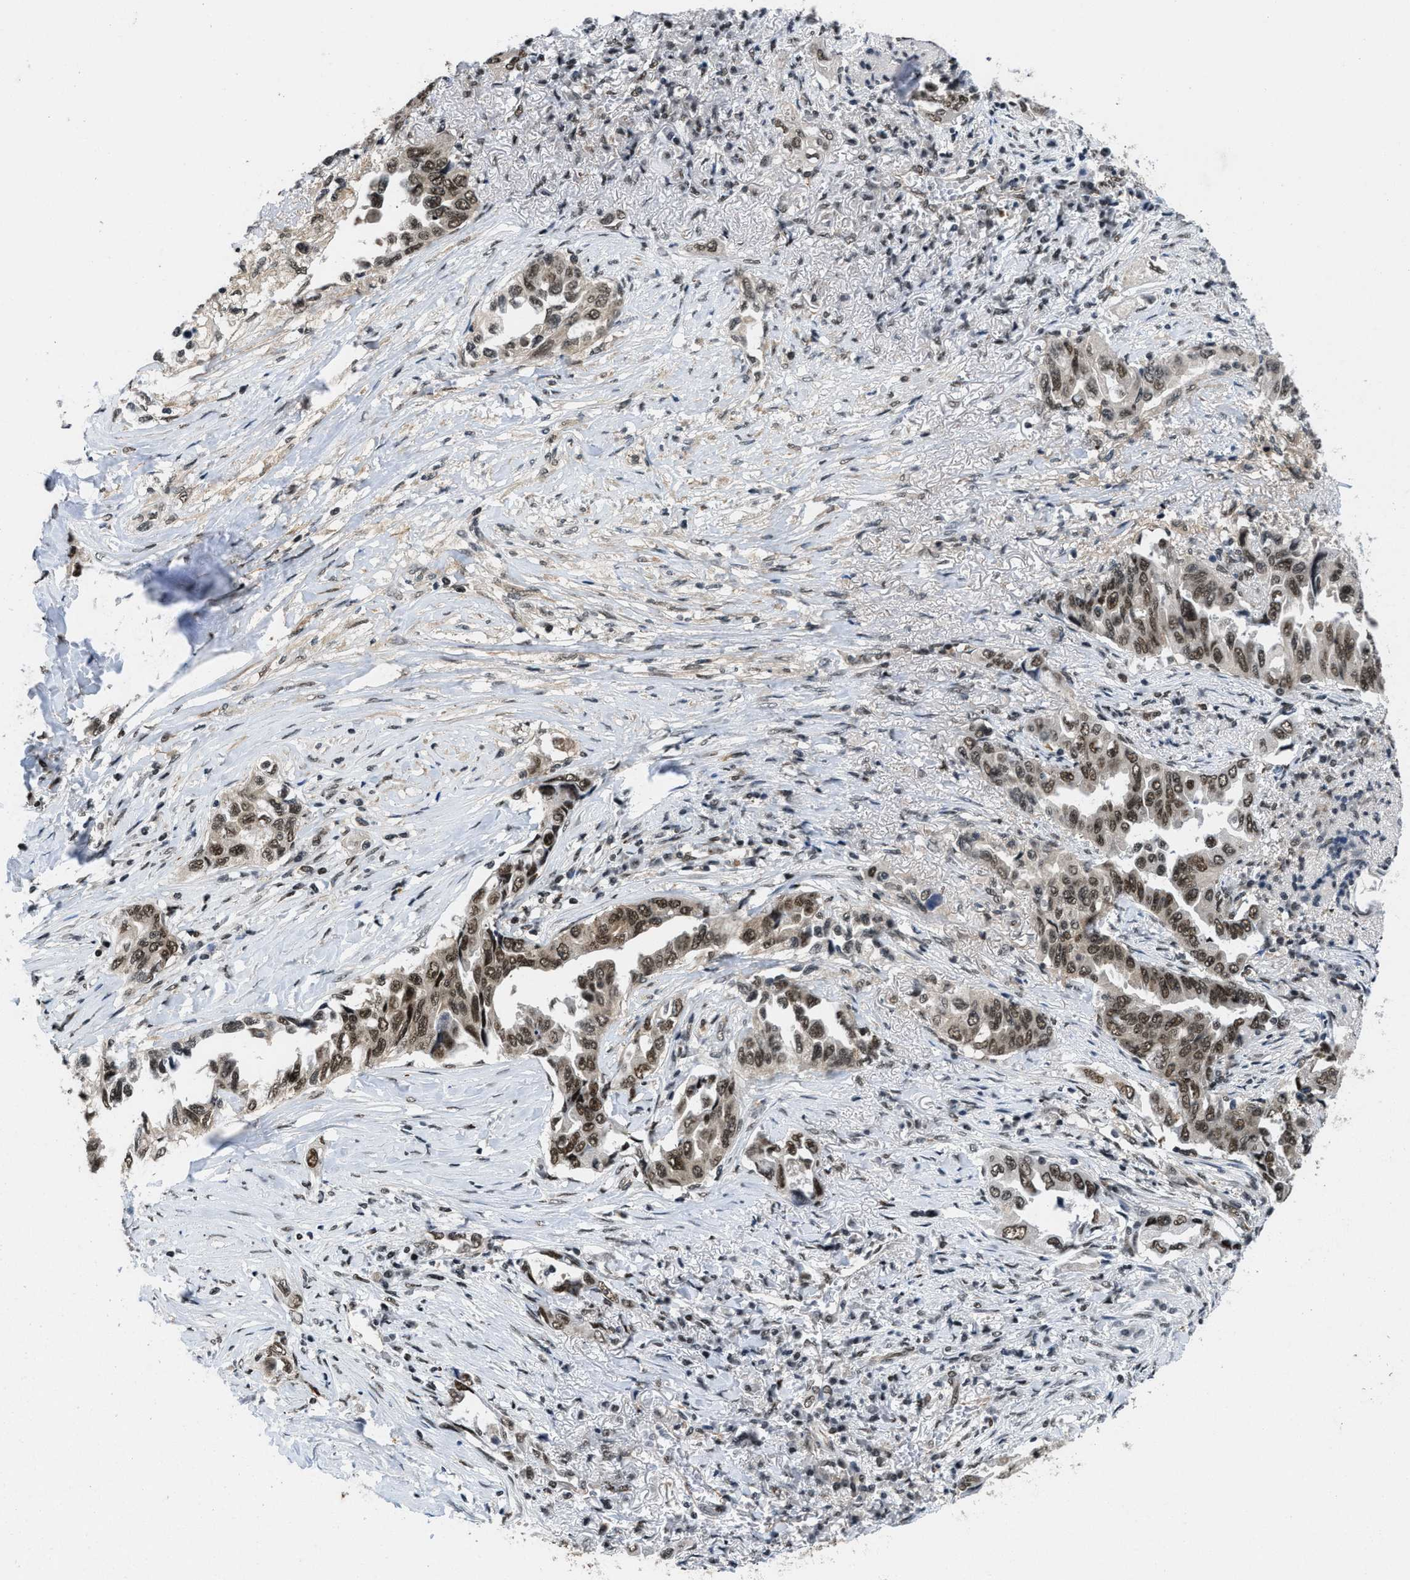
{"staining": {"intensity": "moderate", "quantity": ">75%", "location": "nuclear"}, "tissue": "lung cancer", "cell_type": "Tumor cells", "image_type": "cancer", "snomed": [{"axis": "morphology", "description": "Adenocarcinoma, NOS"}, {"axis": "topography", "description": "Lung"}], "caption": "Immunohistochemistry (DAB) staining of lung adenocarcinoma demonstrates moderate nuclear protein expression in about >75% of tumor cells.", "gene": "SAFB", "patient": {"sex": "female", "age": 51}}